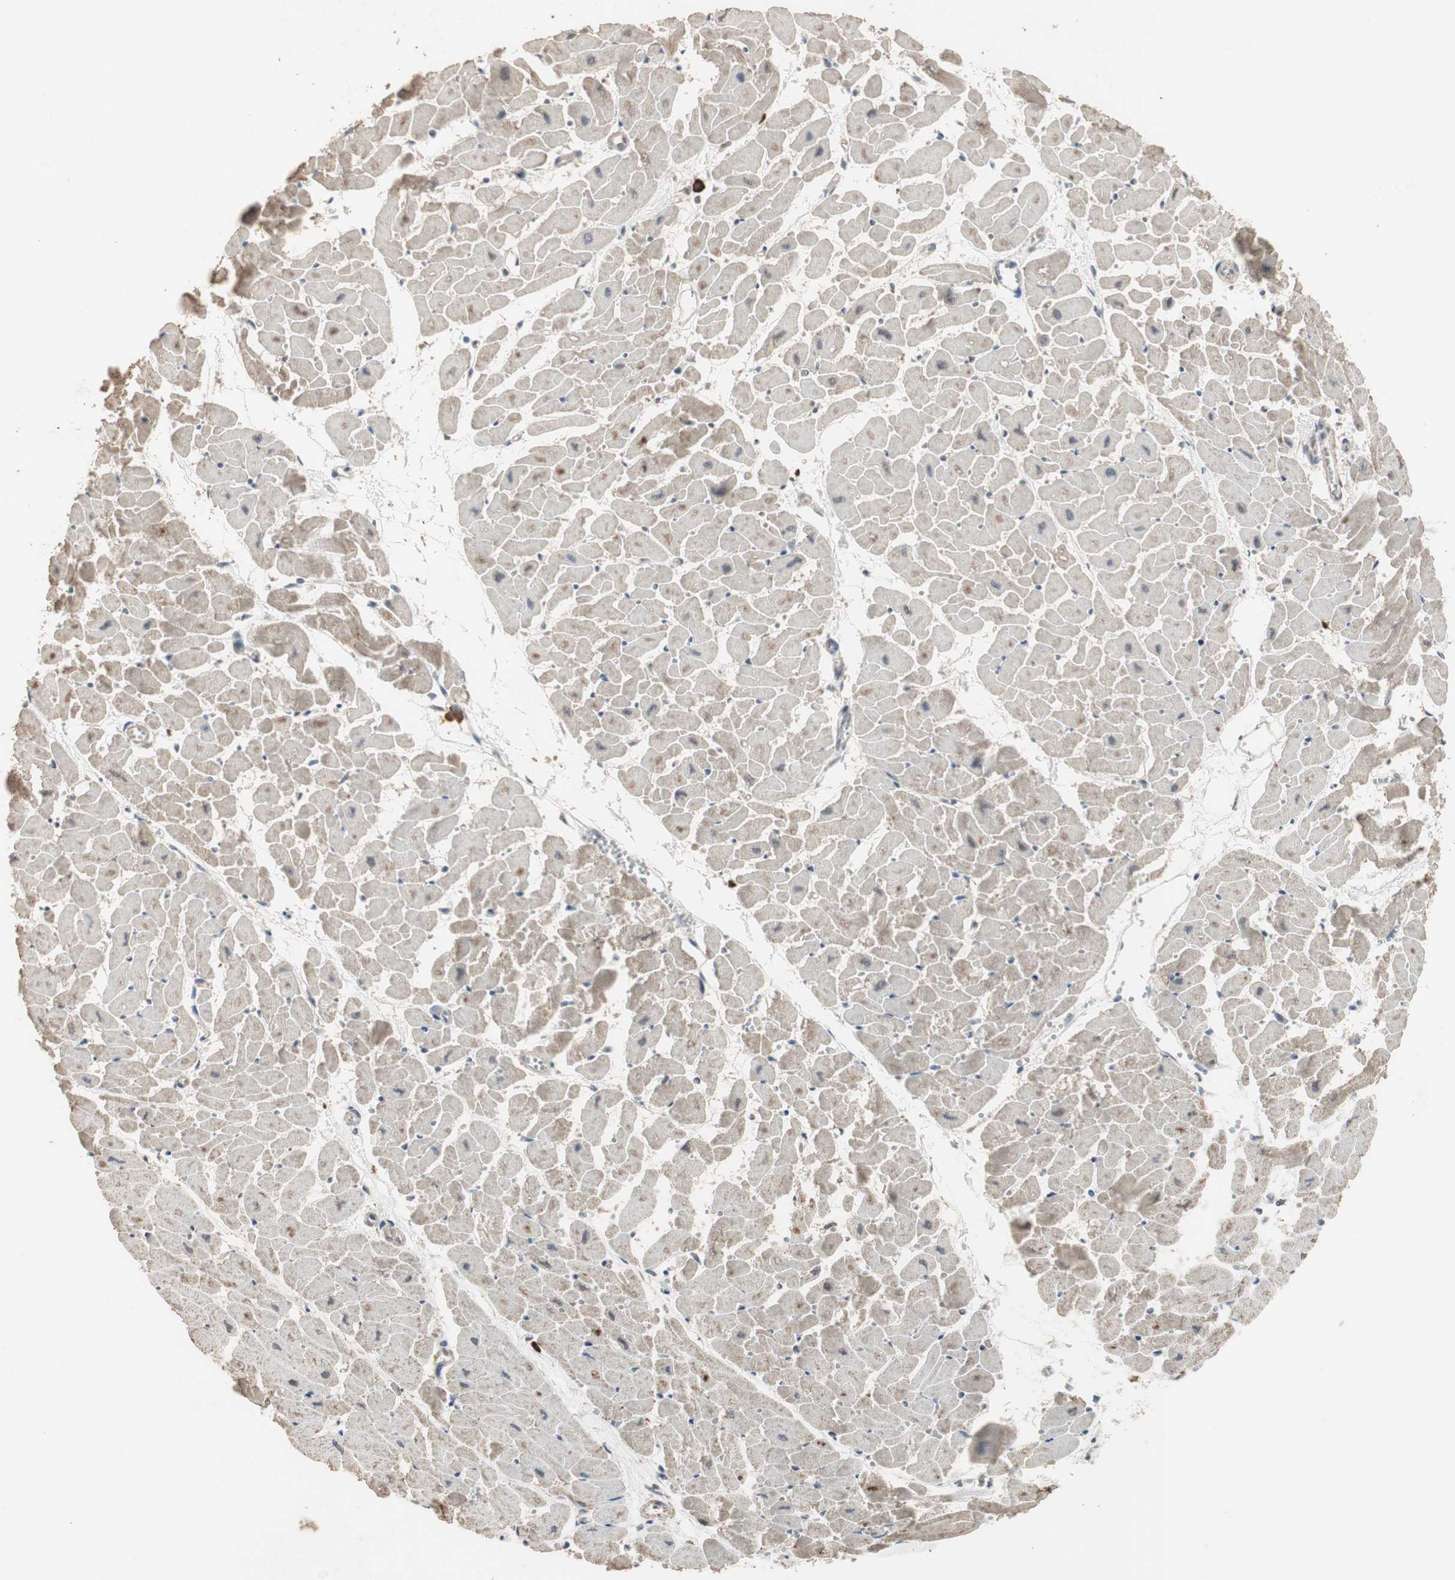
{"staining": {"intensity": "moderate", "quantity": "25%-75%", "location": "nuclear"}, "tissue": "heart muscle", "cell_type": "Cardiomyocytes", "image_type": "normal", "snomed": [{"axis": "morphology", "description": "Normal tissue, NOS"}, {"axis": "topography", "description": "Heart"}], "caption": "Unremarkable heart muscle was stained to show a protein in brown. There is medium levels of moderate nuclear staining in approximately 25%-75% of cardiomyocytes. Ihc stains the protein in brown and the nuclei are stained blue.", "gene": "ZHX2", "patient": {"sex": "female", "age": 19}}